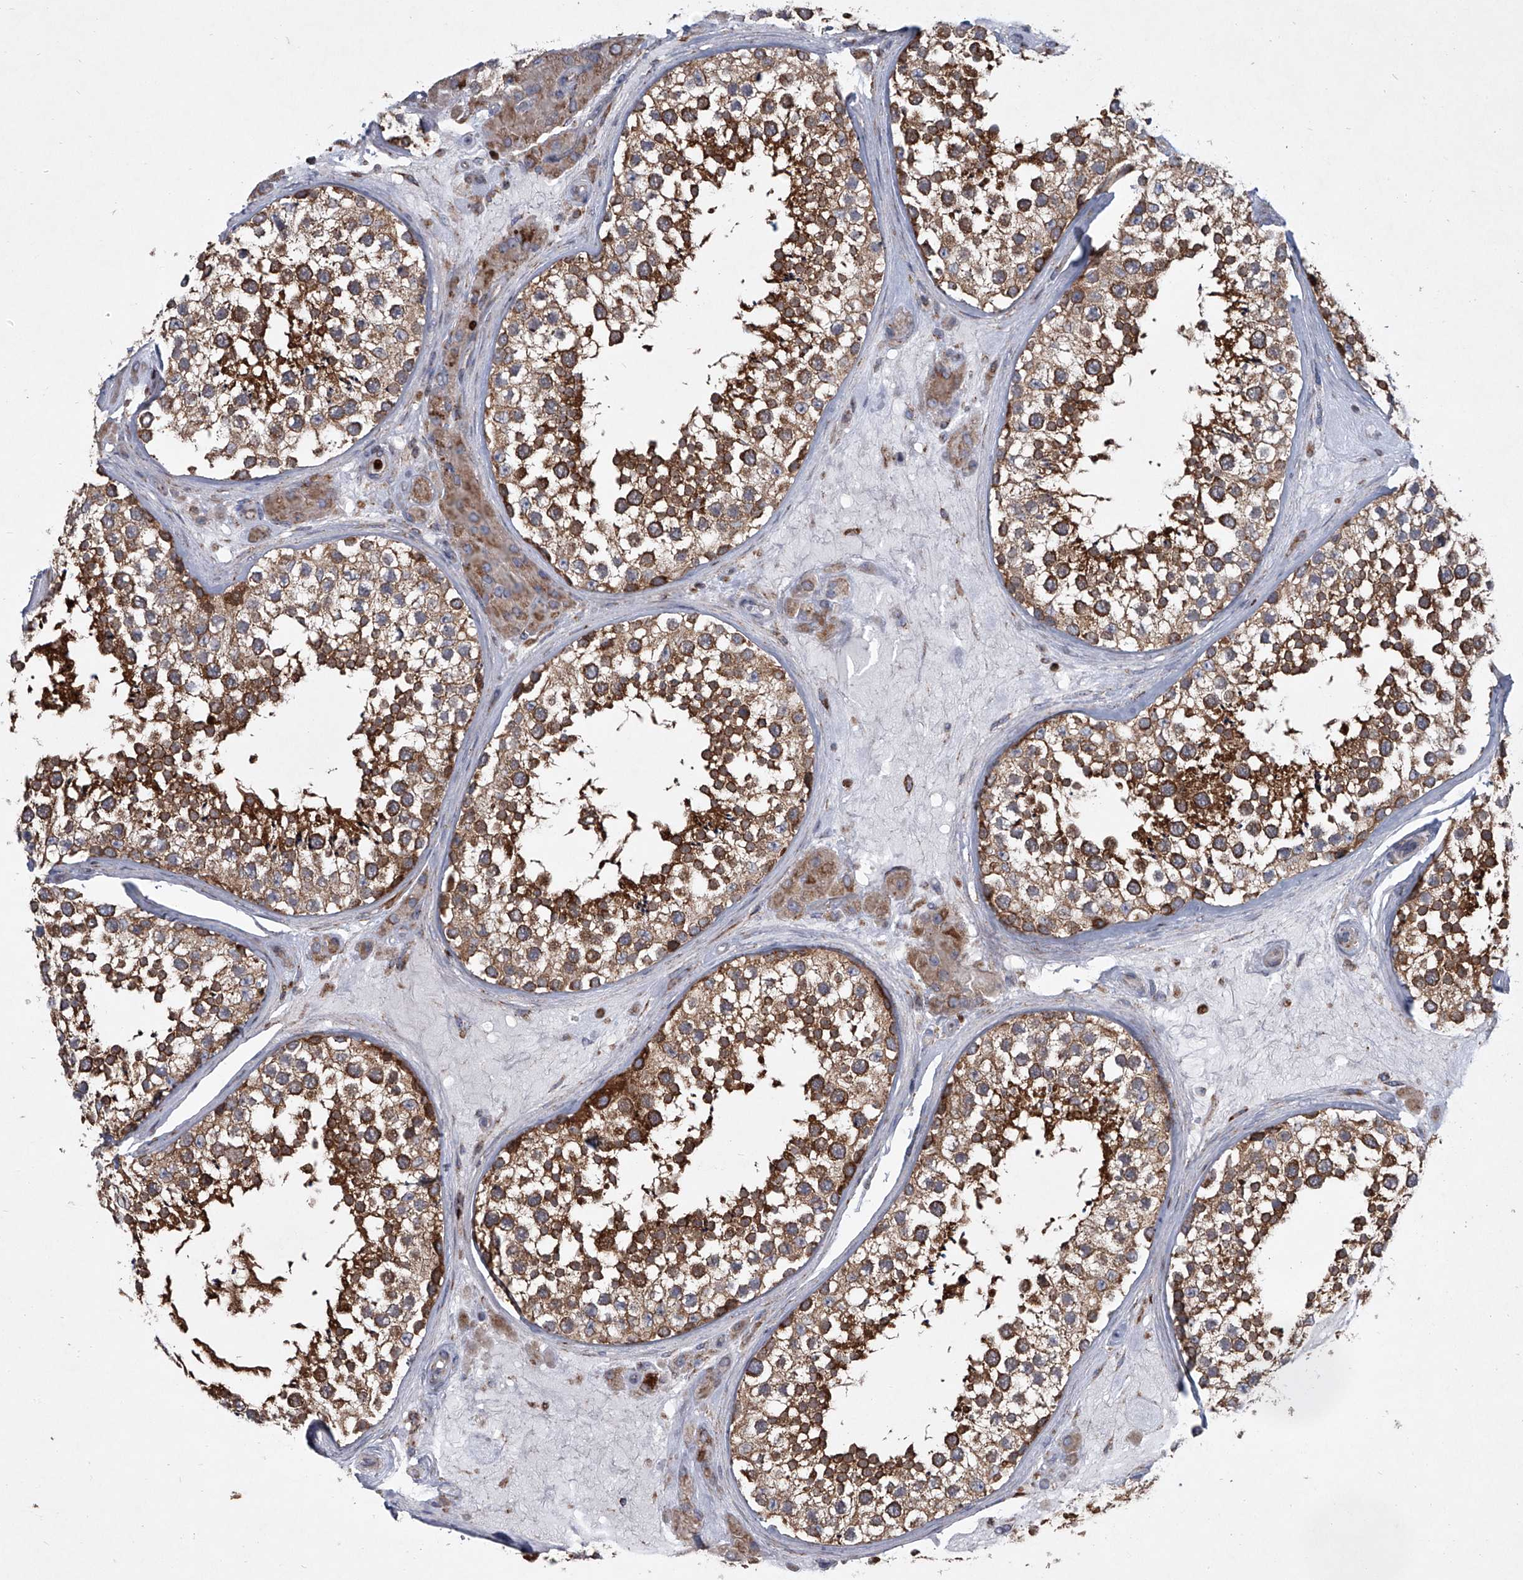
{"staining": {"intensity": "strong", "quantity": ">75%", "location": "cytoplasmic/membranous"}, "tissue": "testis", "cell_type": "Cells in seminiferous ducts", "image_type": "normal", "snomed": [{"axis": "morphology", "description": "Normal tissue, NOS"}, {"axis": "topography", "description": "Testis"}], "caption": "Immunohistochemical staining of normal testis exhibits strong cytoplasmic/membranous protein staining in about >75% of cells in seminiferous ducts. Using DAB (brown) and hematoxylin (blue) stains, captured at high magnification using brightfield microscopy.", "gene": "STRADA", "patient": {"sex": "male", "age": 46}}